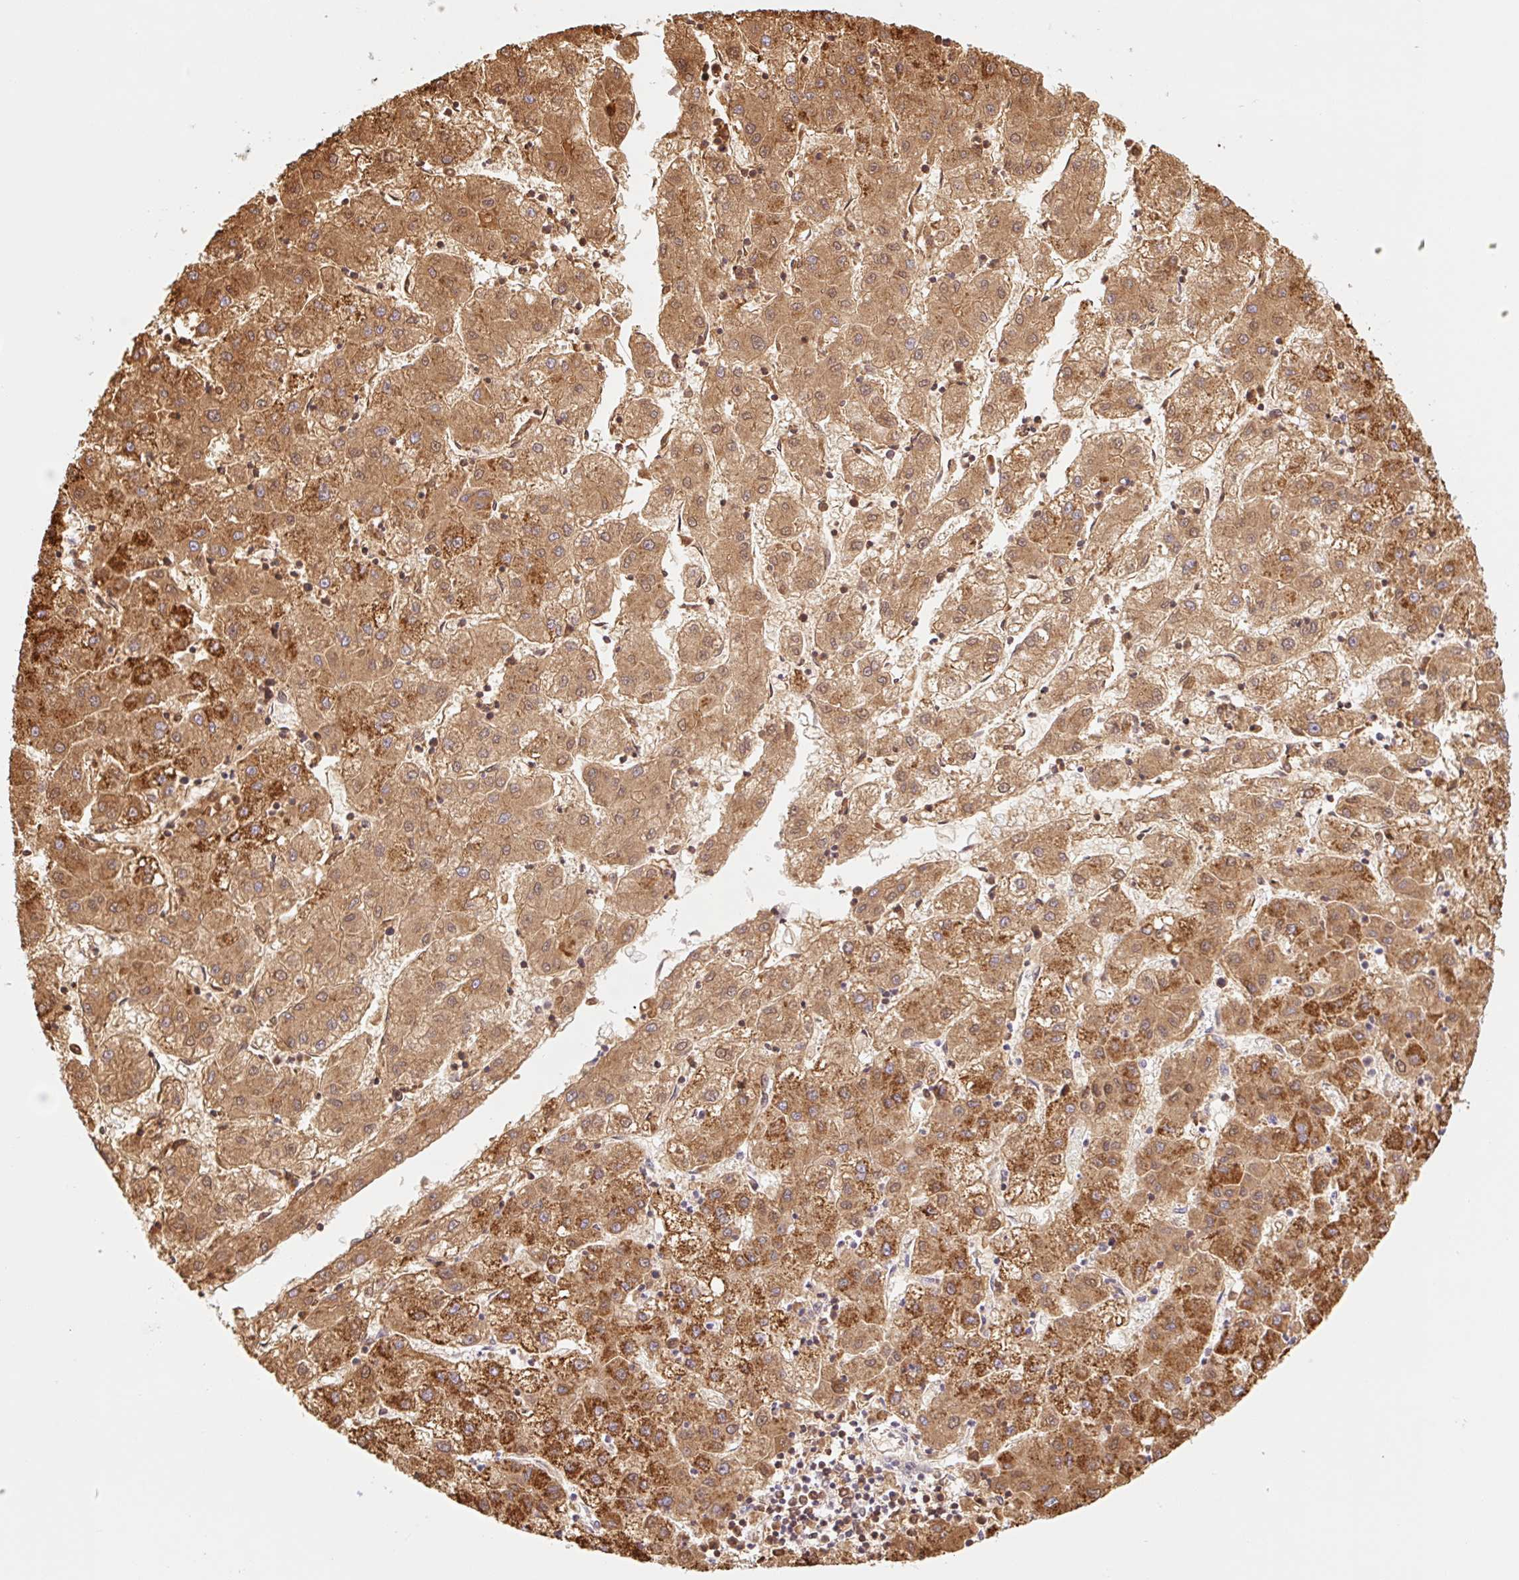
{"staining": {"intensity": "moderate", "quantity": ">75%", "location": "cytoplasmic/membranous"}, "tissue": "liver cancer", "cell_type": "Tumor cells", "image_type": "cancer", "snomed": [{"axis": "morphology", "description": "Carcinoma, Hepatocellular, NOS"}, {"axis": "topography", "description": "Liver"}], "caption": "Liver cancer (hepatocellular carcinoma) stained with IHC demonstrates moderate cytoplasmic/membranous staining in approximately >75% of tumor cells. (Brightfield microscopy of DAB IHC at high magnification).", "gene": "GOSR2", "patient": {"sex": "male", "age": 72}}